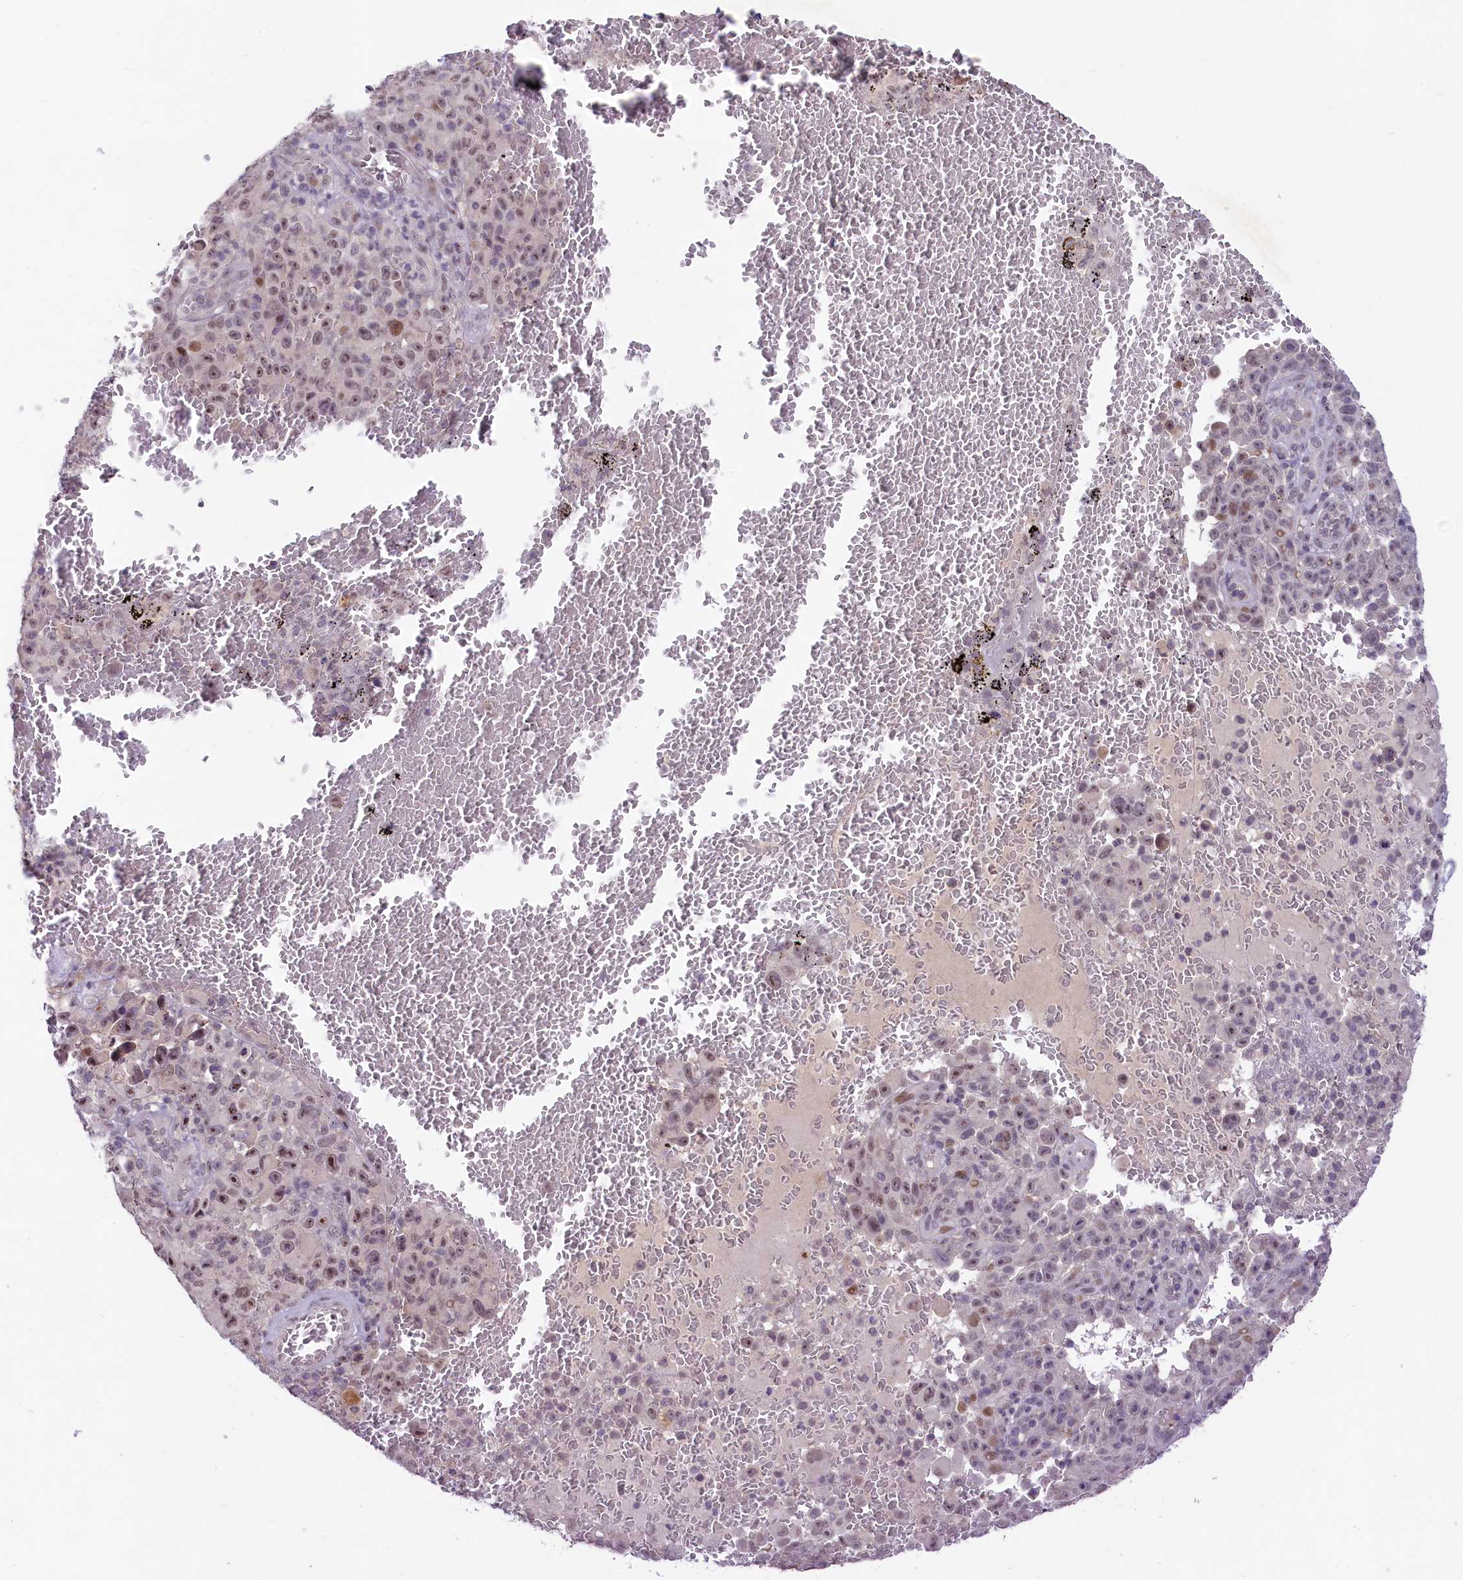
{"staining": {"intensity": "moderate", "quantity": "<25%", "location": "nuclear"}, "tissue": "melanoma", "cell_type": "Tumor cells", "image_type": "cancer", "snomed": [{"axis": "morphology", "description": "Malignant melanoma, NOS"}, {"axis": "topography", "description": "Skin"}], "caption": "High-power microscopy captured an immunohistochemistry (IHC) image of malignant melanoma, revealing moderate nuclear expression in approximately <25% of tumor cells.", "gene": "ANKS3", "patient": {"sex": "female", "age": 82}}